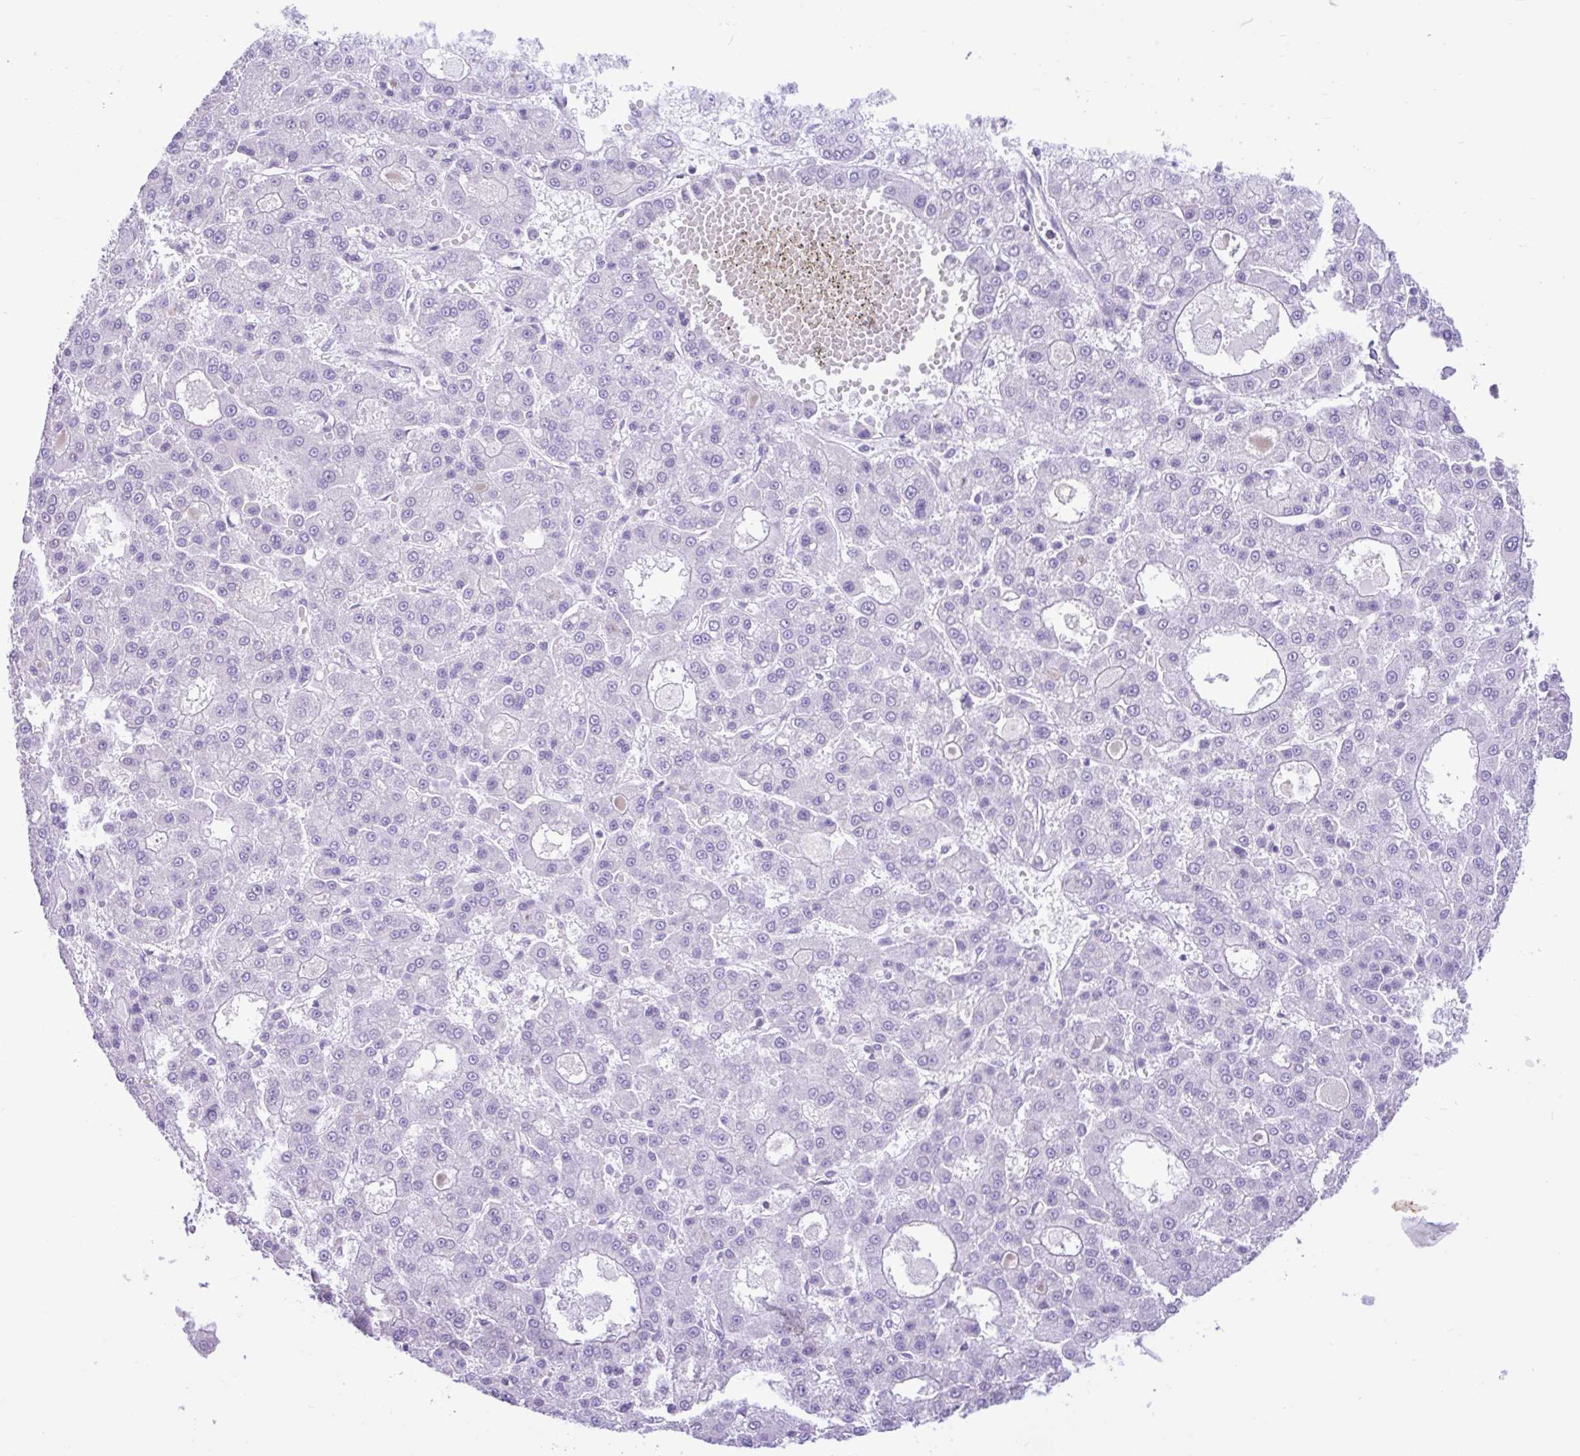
{"staining": {"intensity": "negative", "quantity": "none", "location": "none"}, "tissue": "liver cancer", "cell_type": "Tumor cells", "image_type": "cancer", "snomed": [{"axis": "morphology", "description": "Carcinoma, Hepatocellular, NOS"}, {"axis": "topography", "description": "Liver"}], "caption": "There is no significant expression in tumor cells of liver cancer (hepatocellular carcinoma).", "gene": "REEP1", "patient": {"sex": "male", "age": 70}}